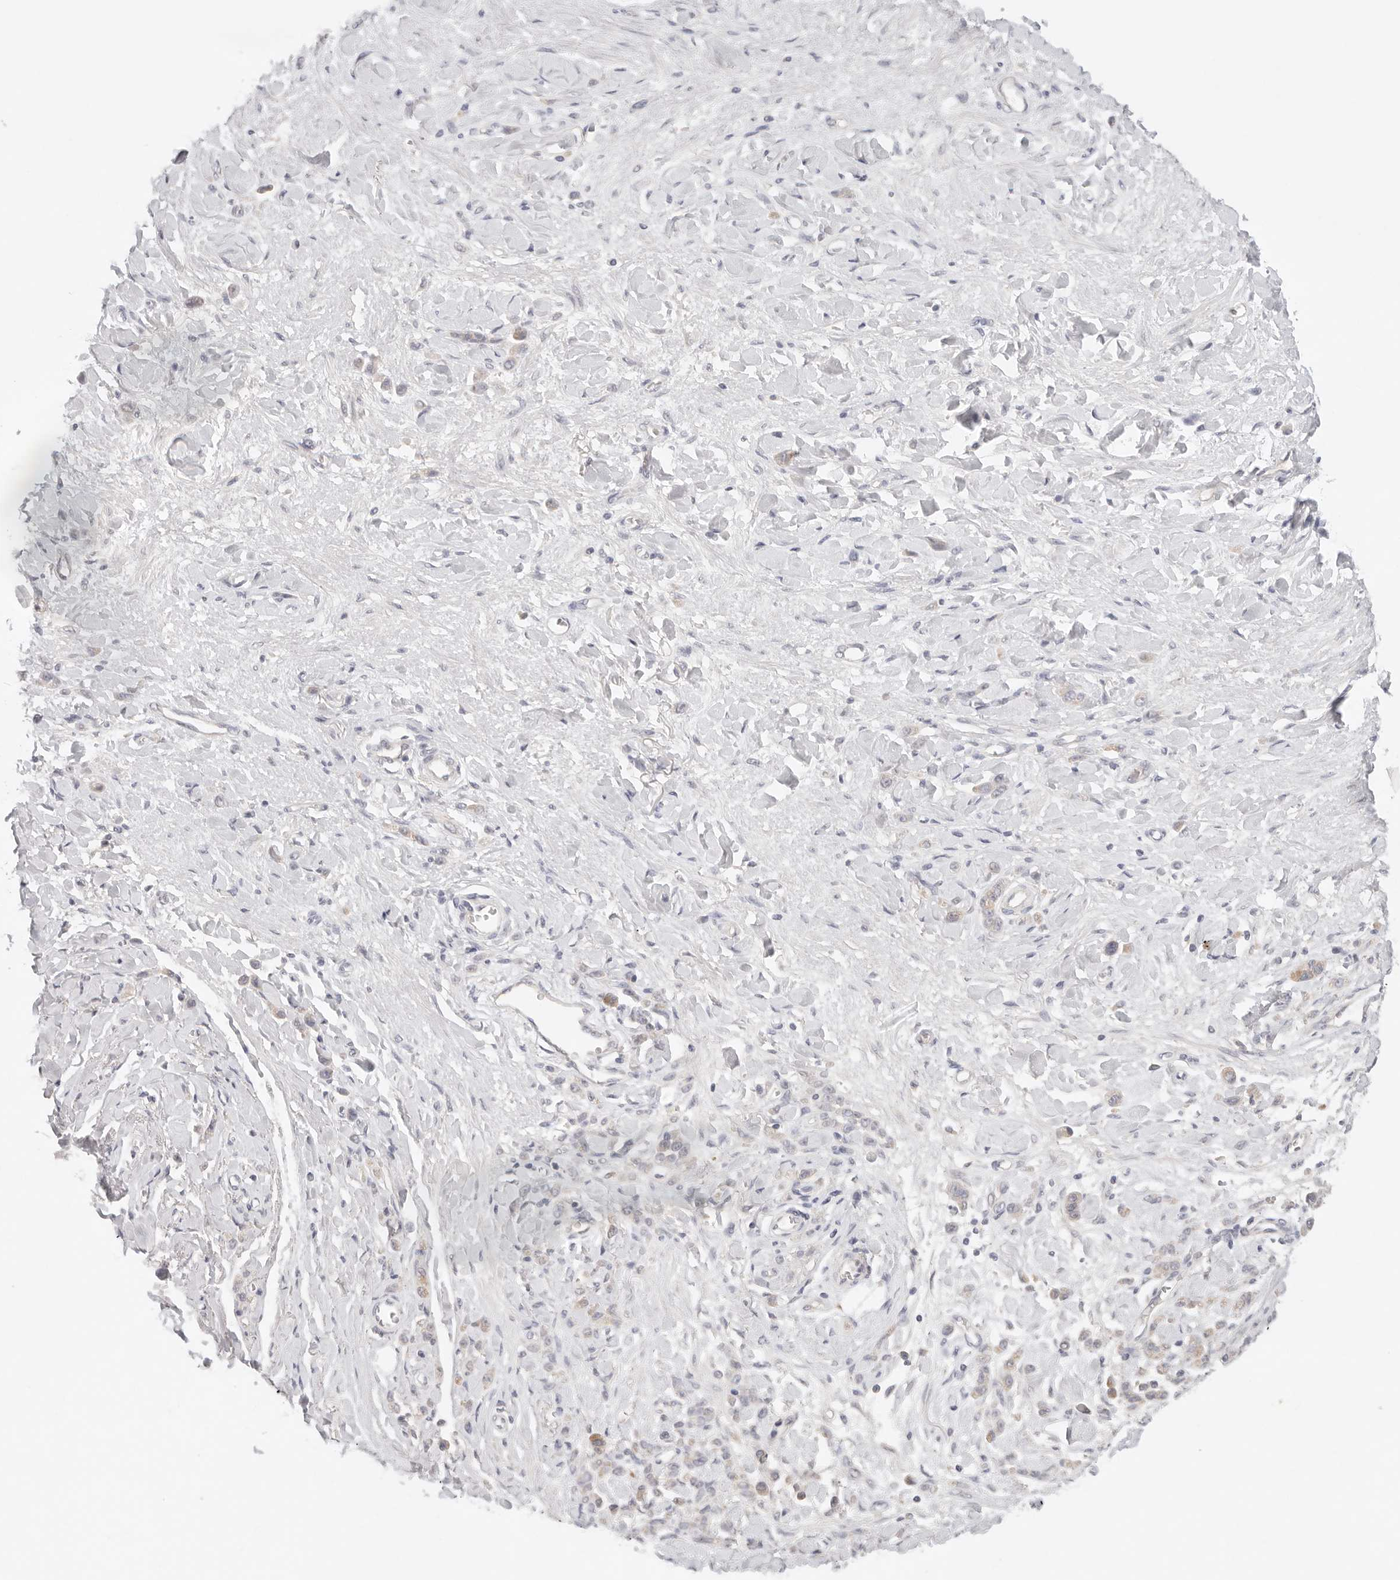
{"staining": {"intensity": "weak", "quantity": "<25%", "location": "cytoplasmic/membranous"}, "tissue": "stomach cancer", "cell_type": "Tumor cells", "image_type": "cancer", "snomed": [{"axis": "morphology", "description": "Normal tissue, NOS"}, {"axis": "morphology", "description": "Adenocarcinoma, NOS"}, {"axis": "topography", "description": "Stomach"}], "caption": "The histopathology image displays no significant staining in tumor cells of stomach cancer.", "gene": "SPHK1", "patient": {"sex": "male", "age": 82}}